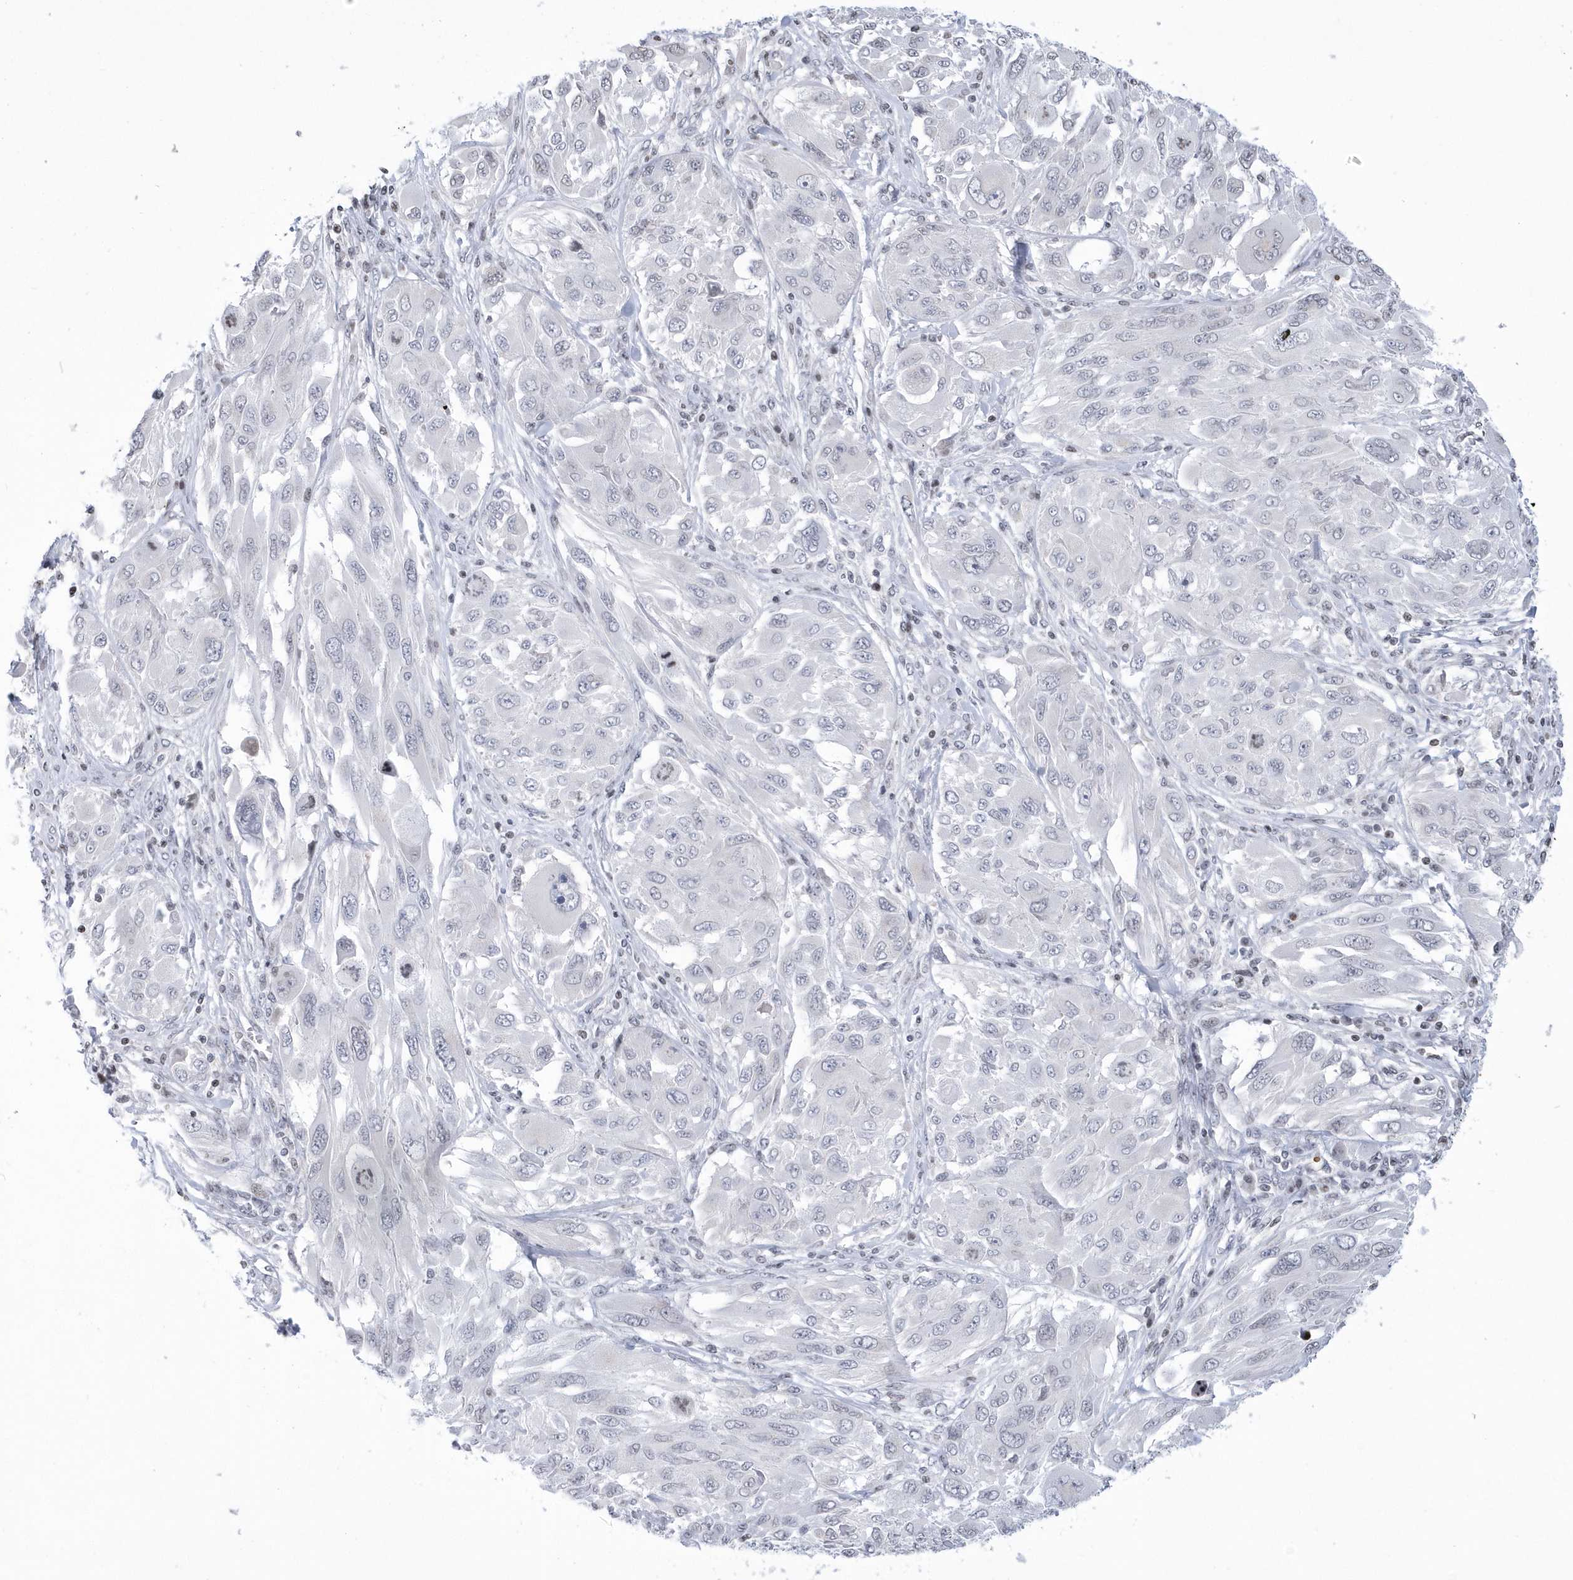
{"staining": {"intensity": "negative", "quantity": "none", "location": "none"}, "tissue": "melanoma", "cell_type": "Tumor cells", "image_type": "cancer", "snomed": [{"axis": "morphology", "description": "Malignant melanoma, NOS"}, {"axis": "topography", "description": "Skin"}], "caption": "High power microscopy histopathology image of an immunohistochemistry (IHC) micrograph of malignant melanoma, revealing no significant expression in tumor cells.", "gene": "VWA5B2", "patient": {"sex": "female", "age": 91}}